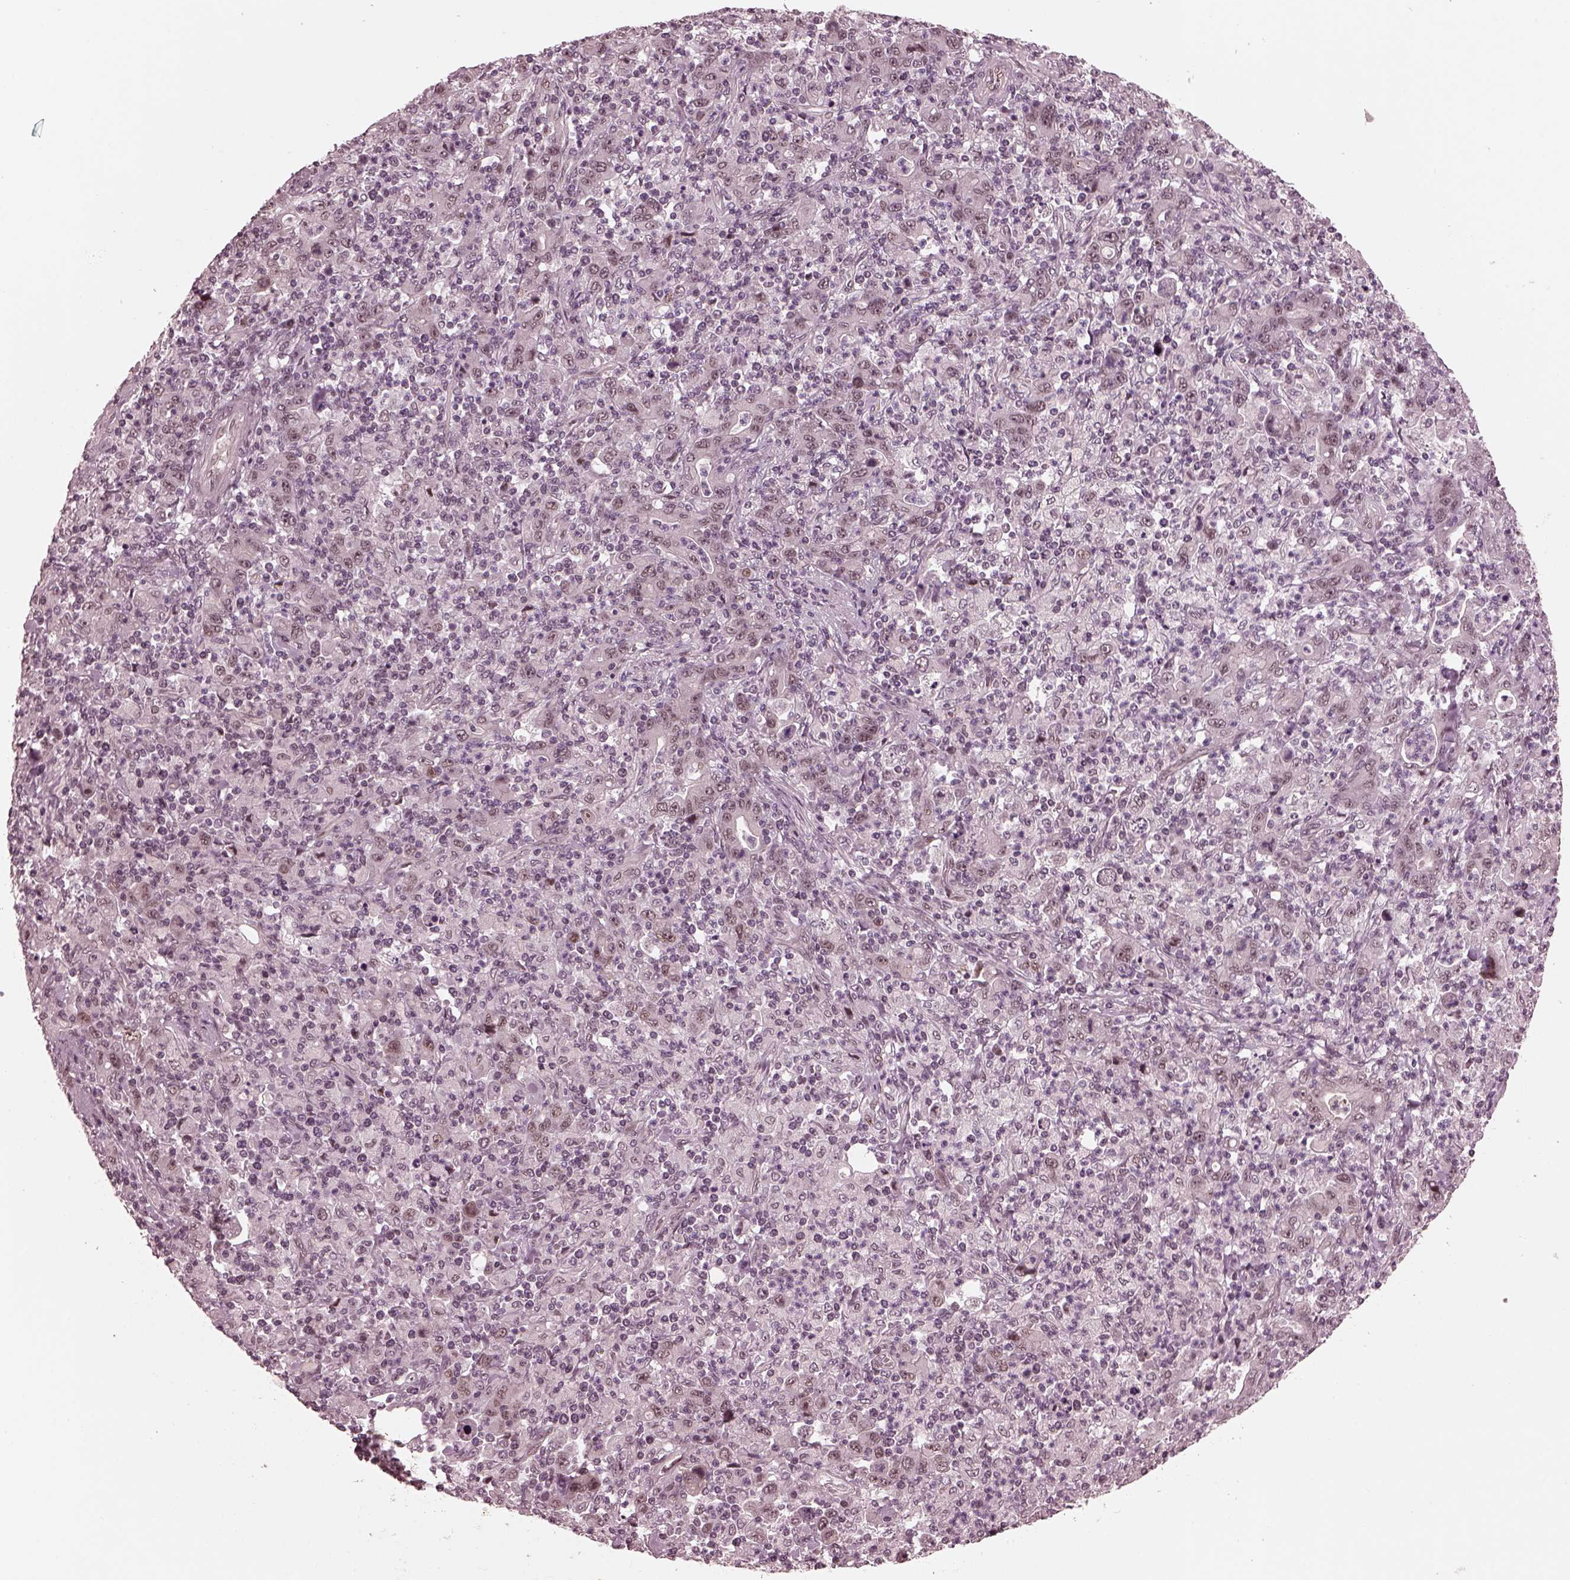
{"staining": {"intensity": "negative", "quantity": "none", "location": "none"}, "tissue": "stomach cancer", "cell_type": "Tumor cells", "image_type": "cancer", "snomed": [{"axis": "morphology", "description": "Adenocarcinoma, NOS"}, {"axis": "topography", "description": "Stomach, upper"}], "caption": "Immunohistochemistry (IHC) photomicrograph of neoplastic tissue: human adenocarcinoma (stomach) stained with DAB exhibits no significant protein expression in tumor cells. (DAB (3,3'-diaminobenzidine) IHC with hematoxylin counter stain).", "gene": "TRIB3", "patient": {"sex": "male", "age": 69}}